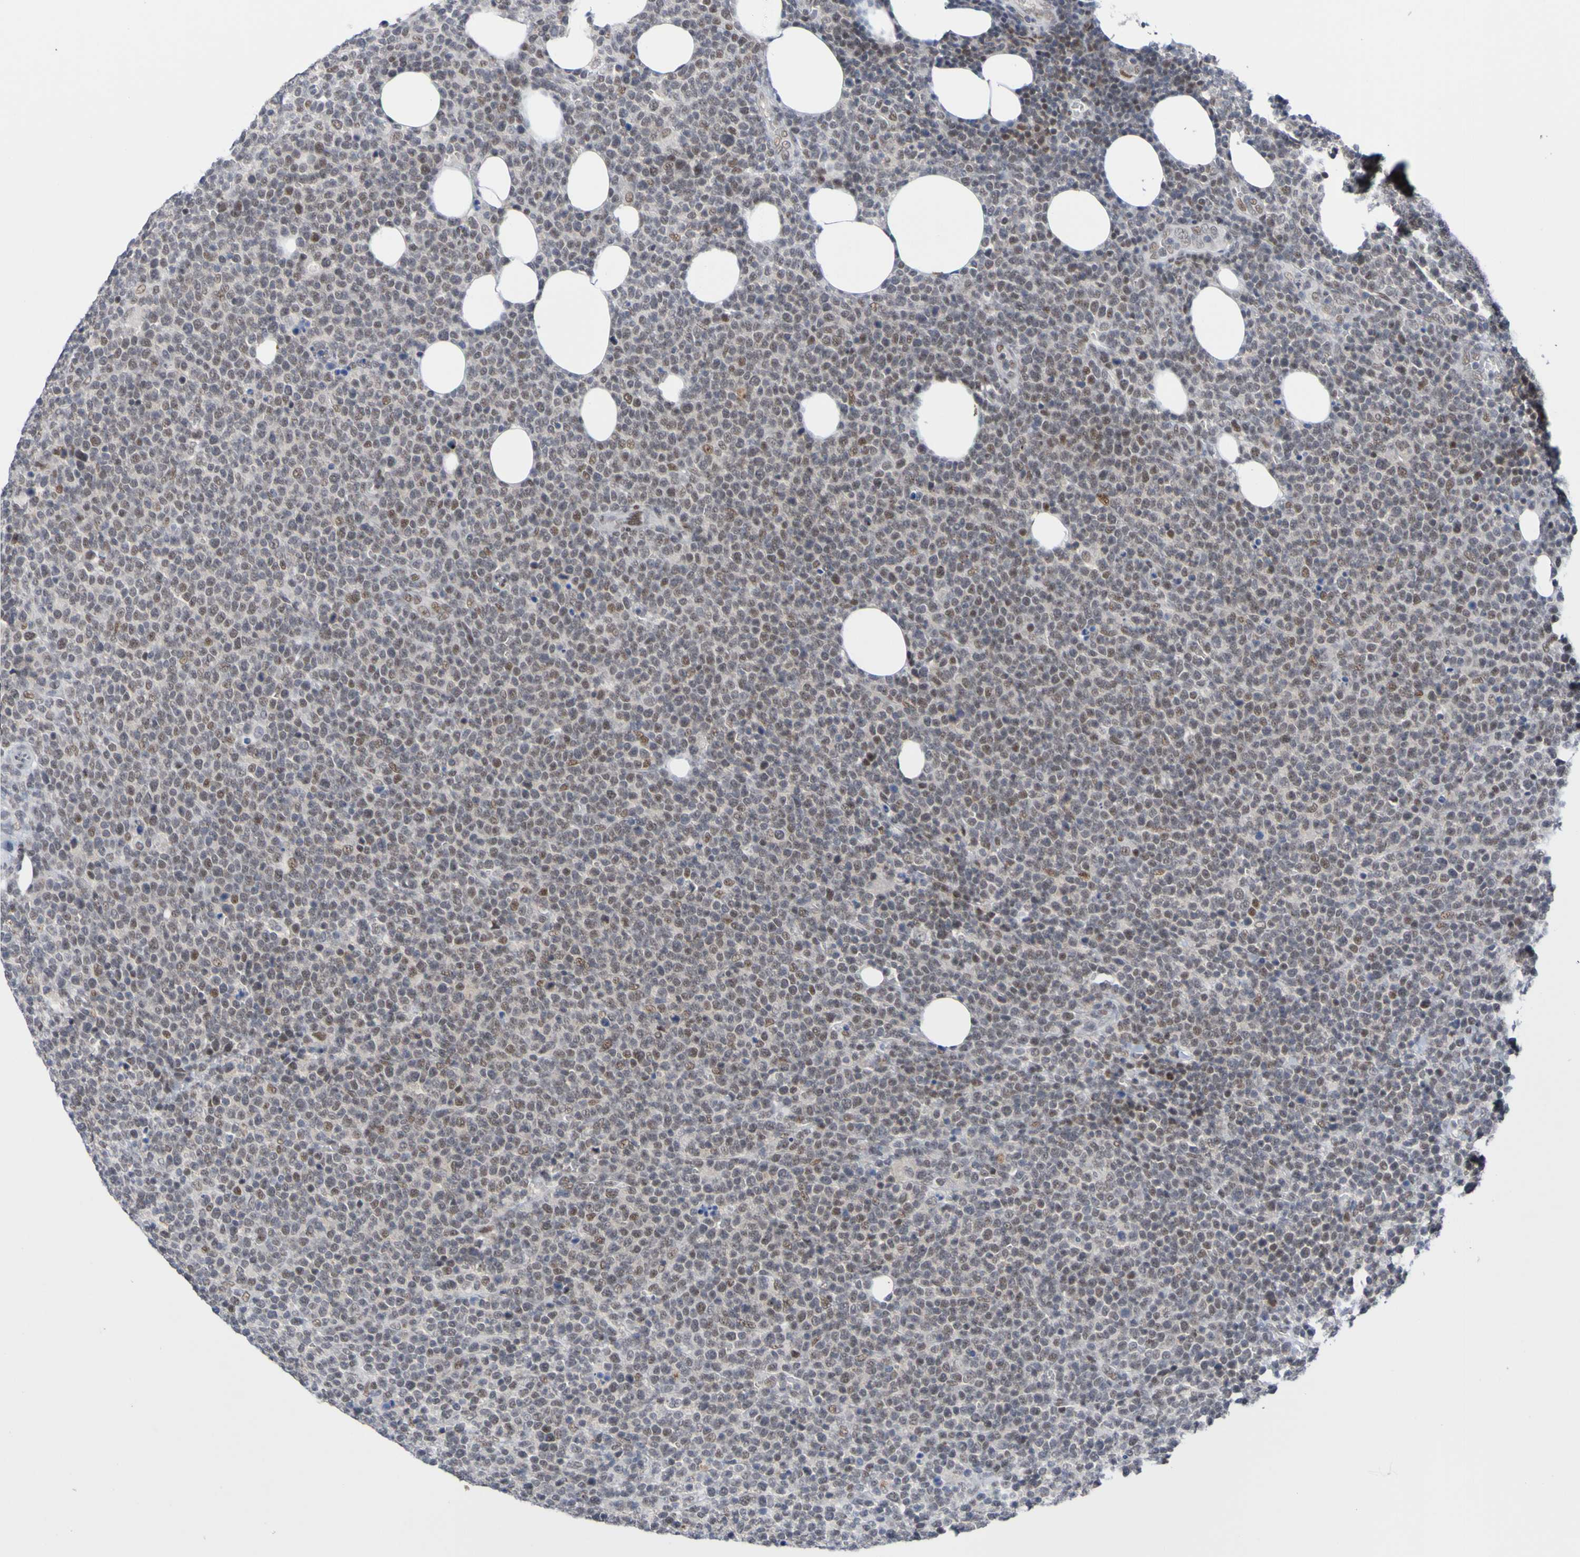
{"staining": {"intensity": "moderate", "quantity": "25%-75%", "location": "nuclear"}, "tissue": "lymphoma", "cell_type": "Tumor cells", "image_type": "cancer", "snomed": [{"axis": "morphology", "description": "Malignant lymphoma, non-Hodgkin's type, High grade"}, {"axis": "topography", "description": "Lymph node"}], "caption": "Immunohistochemical staining of human high-grade malignant lymphoma, non-Hodgkin's type reveals medium levels of moderate nuclear positivity in approximately 25%-75% of tumor cells.", "gene": "PCGF1", "patient": {"sex": "male", "age": 61}}